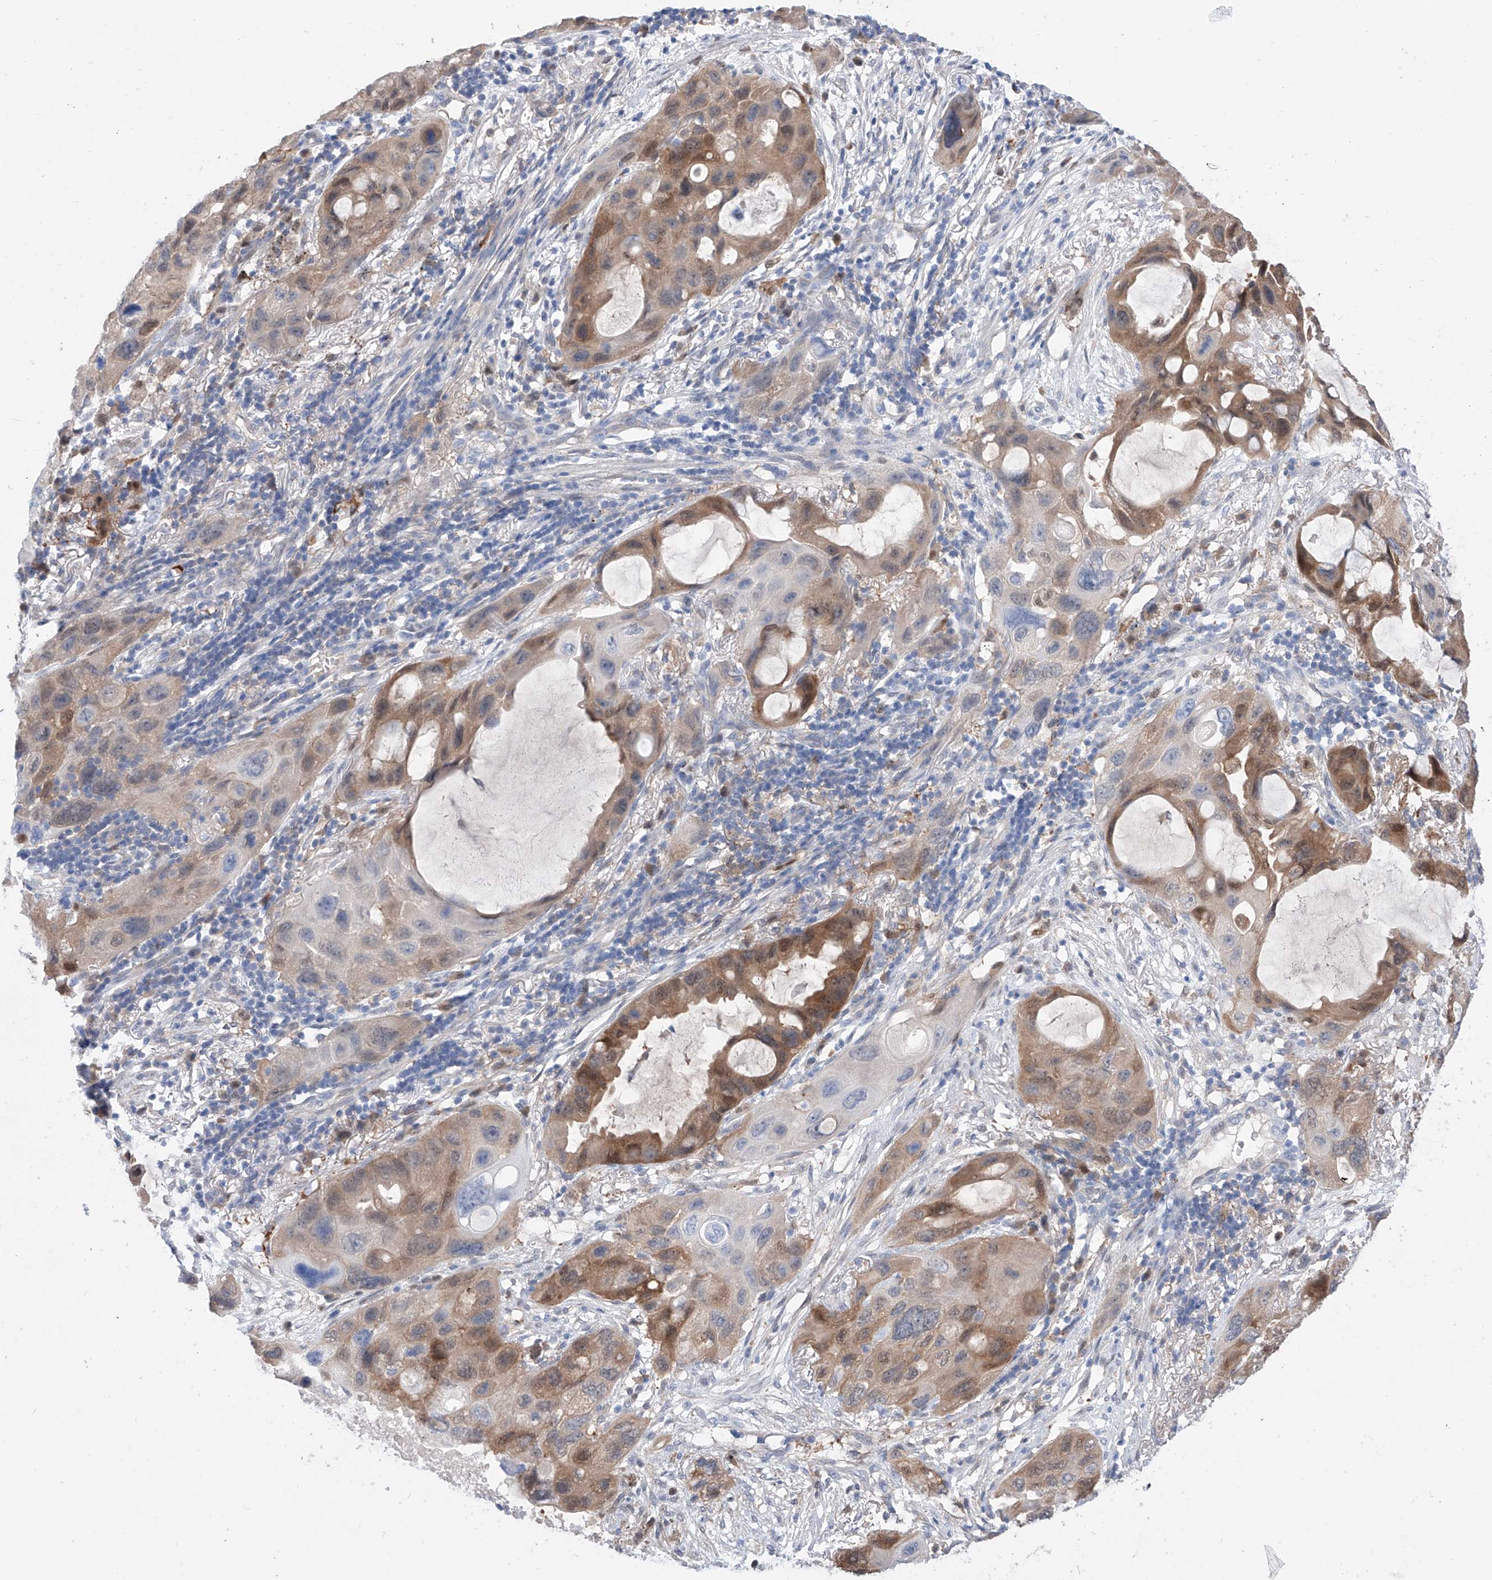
{"staining": {"intensity": "moderate", "quantity": "25%-75%", "location": "cytoplasmic/membranous"}, "tissue": "lung cancer", "cell_type": "Tumor cells", "image_type": "cancer", "snomed": [{"axis": "morphology", "description": "Squamous cell carcinoma, NOS"}, {"axis": "topography", "description": "Lung"}], "caption": "High-power microscopy captured an IHC micrograph of lung squamous cell carcinoma, revealing moderate cytoplasmic/membranous positivity in approximately 25%-75% of tumor cells.", "gene": "PDXK", "patient": {"sex": "female", "age": 73}}